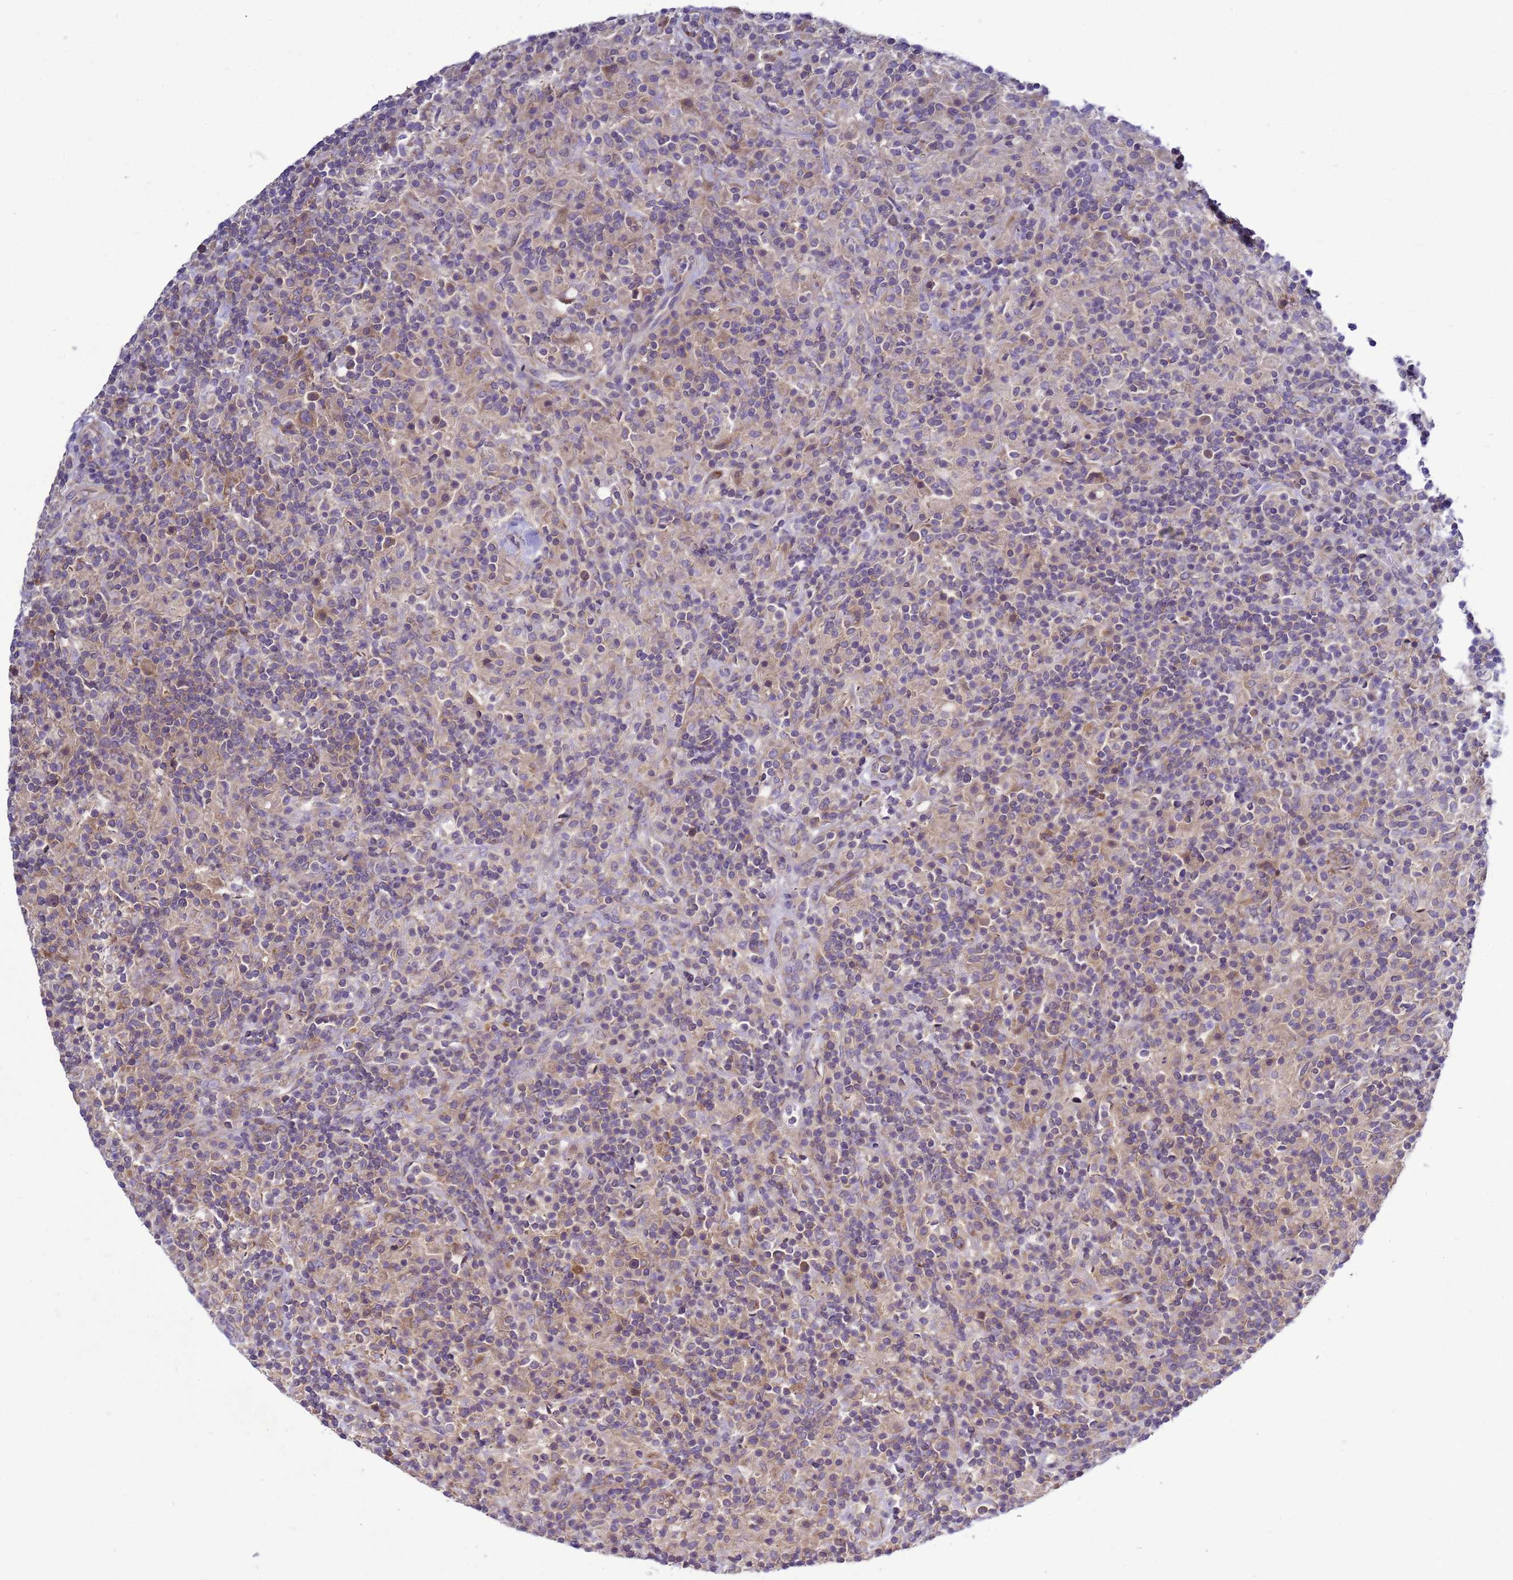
{"staining": {"intensity": "weak", "quantity": ">75%", "location": "cytoplasmic/membranous"}, "tissue": "lymphoma", "cell_type": "Tumor cells", "image_type": "cancer", "snomed": [{"axis": "morphology", "description": "Hodgkin's disease, NOS"}, {"axis": "topography", "description": "Lymph node"}], "caption": "Lymphoma stained with immunohistochemistry shows weak cytoplasmic/membranous expression in about >75% of tumor cells.", "gene": "MON1B", "patient": {"sex": "male", "age": 70}}